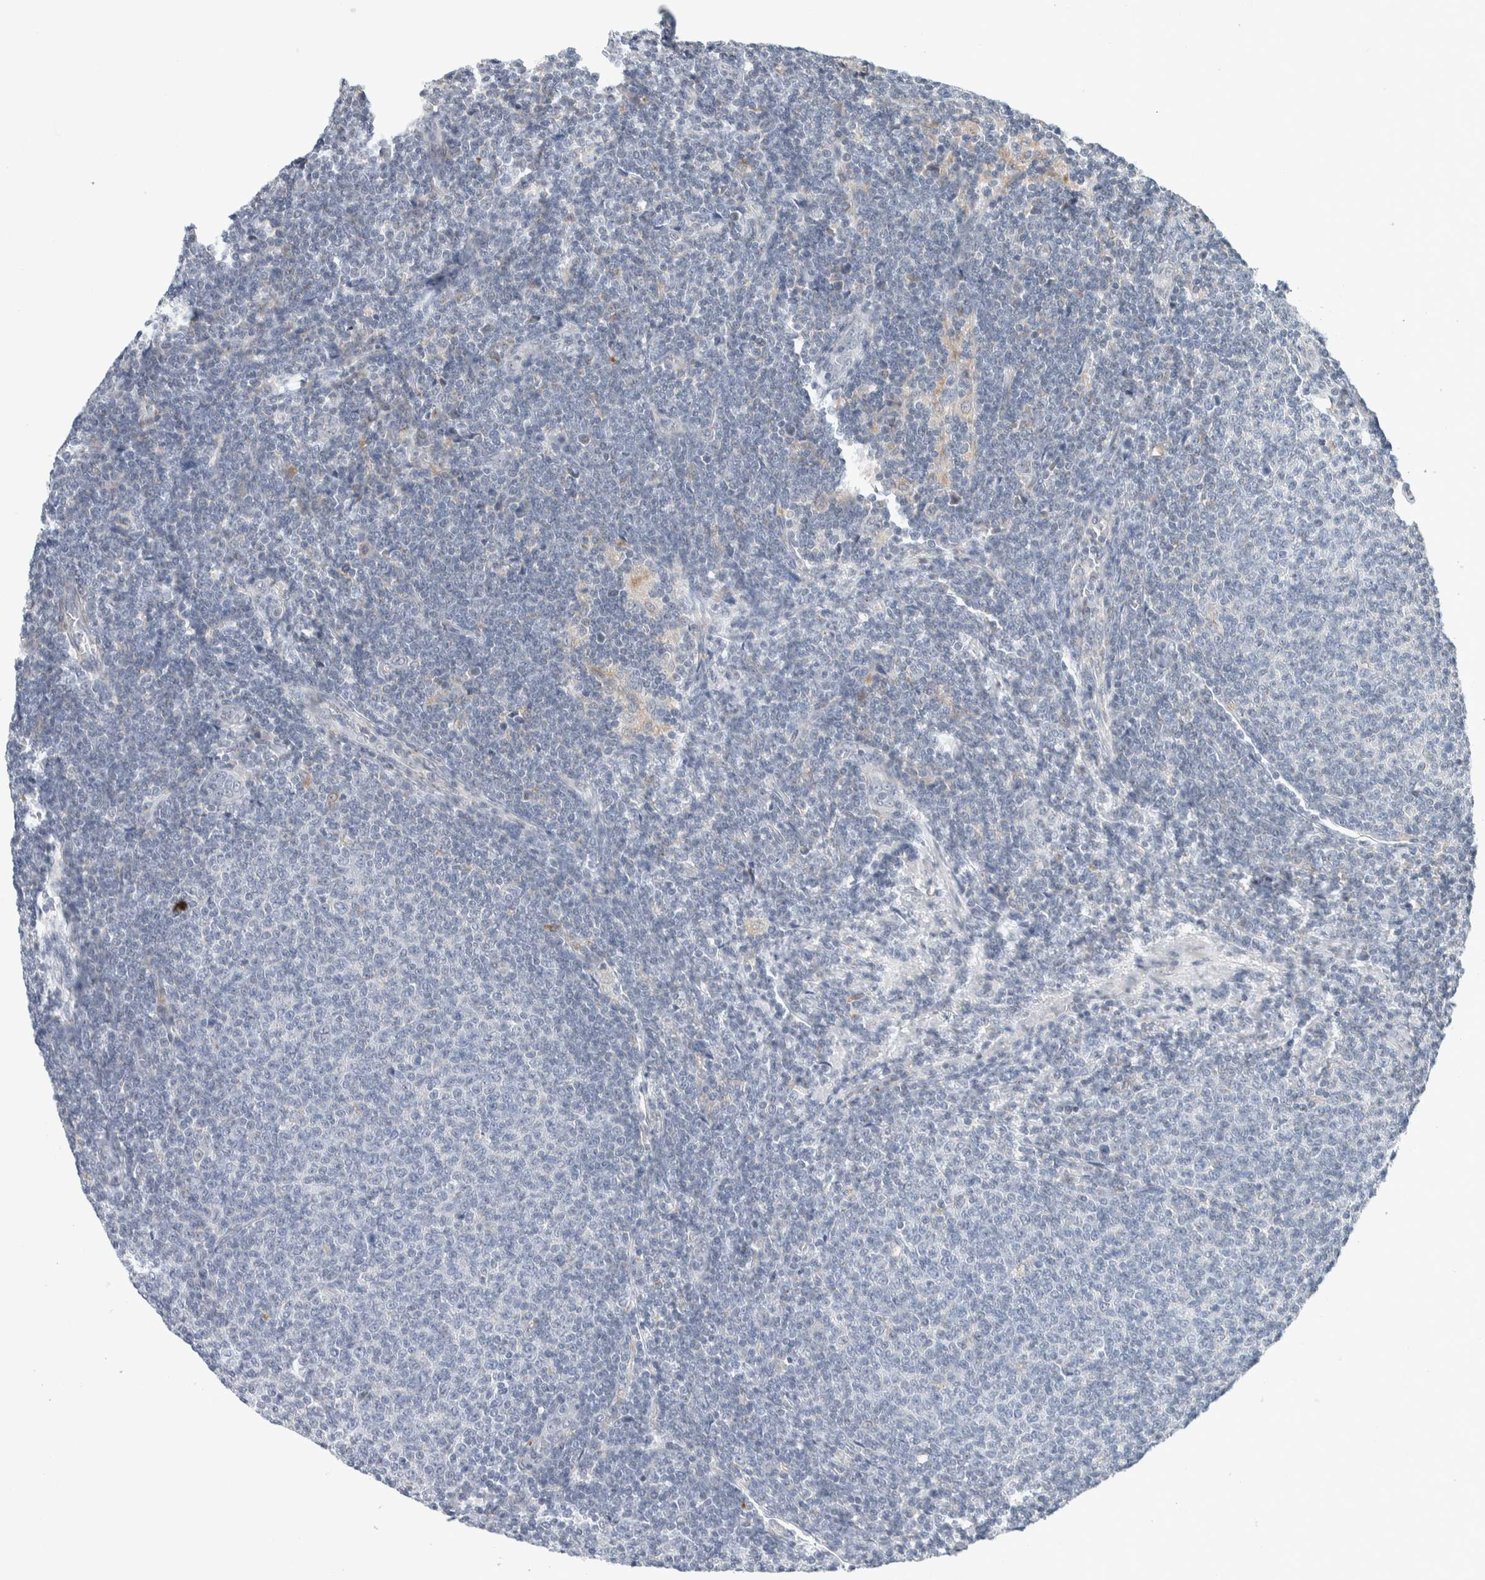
{"staining": {"intensity": "negative", "quantity": "none", "location": "none"}, "tissue": "lymphoma", "cell_type": "Tumor cells", "image_type": "cancer", "snomed": [{"axis": "morphology", "description": "Malignant lymphoma, non-Hodgkin's type, Low grade"}, {"axis": "topography", "description": "Lymph node"}], "caption": "Tumor cells show no significant positivity in lymphoma. (Brightfield microscopy of DAB (3,3'-diaminobenzidine) immunohistochemistry at high magnification).", "gene": "KCNK1", "patient": {"sex": "male", "age": 66}}